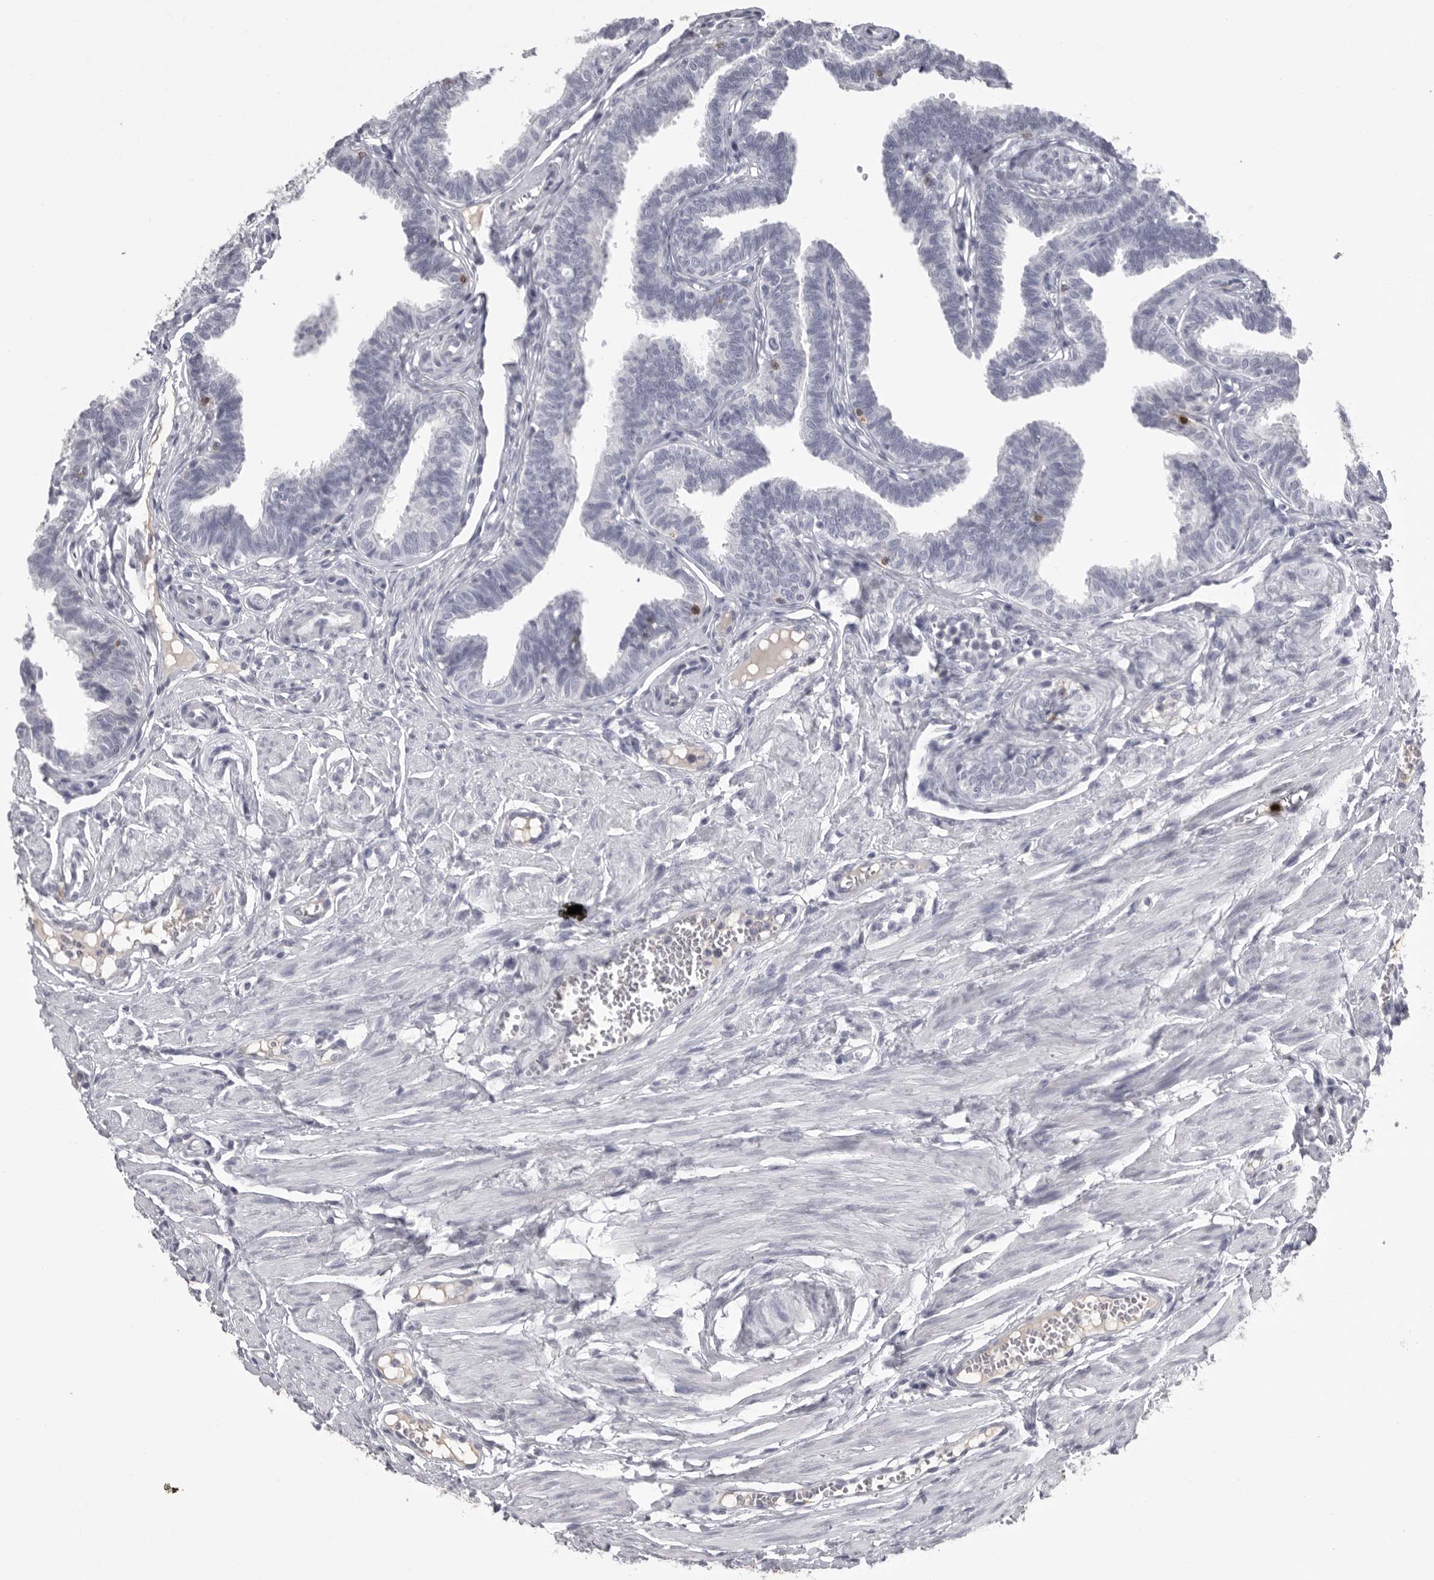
{"staining": {"intensity": "weak", "quantity": "<25%", "location": "cytoplasmic/membranous,nuclear"}, "tissue": "fallopian tube", "cell_type": "Glandular cells", "image_type": "normal", "snomed": [{"axis": "morphology", "description": "Normal tissue, NOS"}, {"axis": "topography", "description": "Fallopian tube"}, {"axis": "topography", "description": "Ovary"}], "caption": "Human fallopian tube stained for a protein using immunohistochemistry demonstrates no staining in glandular cells.", "gene": "GNLY", "patient": {"sex": "female", "age": 23}}